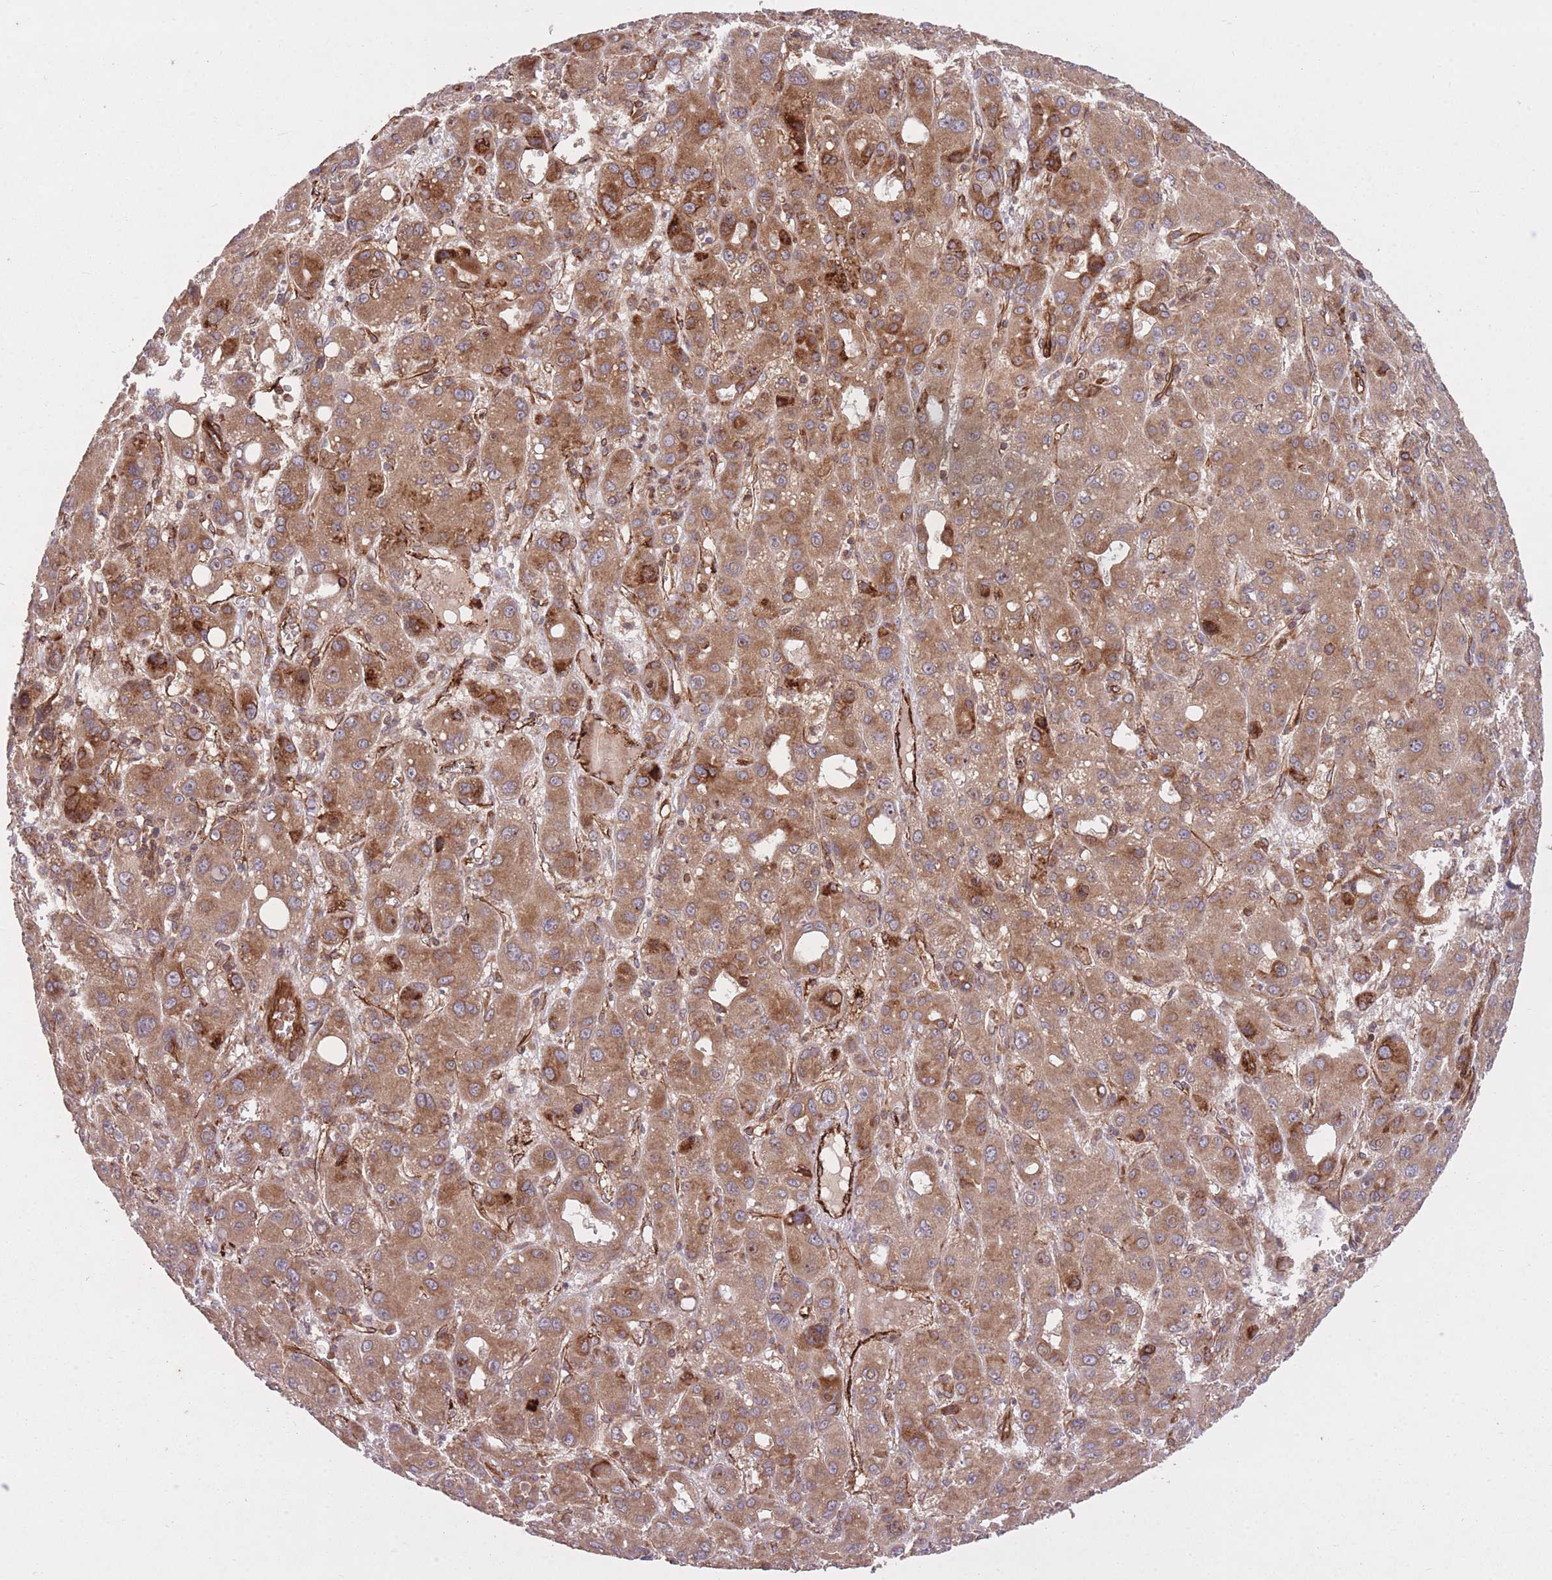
{"staining": {"intensity": "strong", "quantity": "25%-75%", "location": "cytoplasmic/membranous"}, "tissue": "liver cancer", "cell_type": "Tumor cells", "image_type": "cancer", "snomed": [{"axis": "morphology", "description": "Carcinoma, Hepatocellular, NOS"}, {"axis": "topography", "description": "Liver"}], "caption": "Immunohistochemistry of human liver hepatocellular carcinoma exhibits high levels of strong cytoplasmic/membranous staining in about 25%-75% of tumor cells. (IHC, brightfield microscopy, high magnification).", "gene": "CISH", "patient": {"sex": "male", "age": 55}}